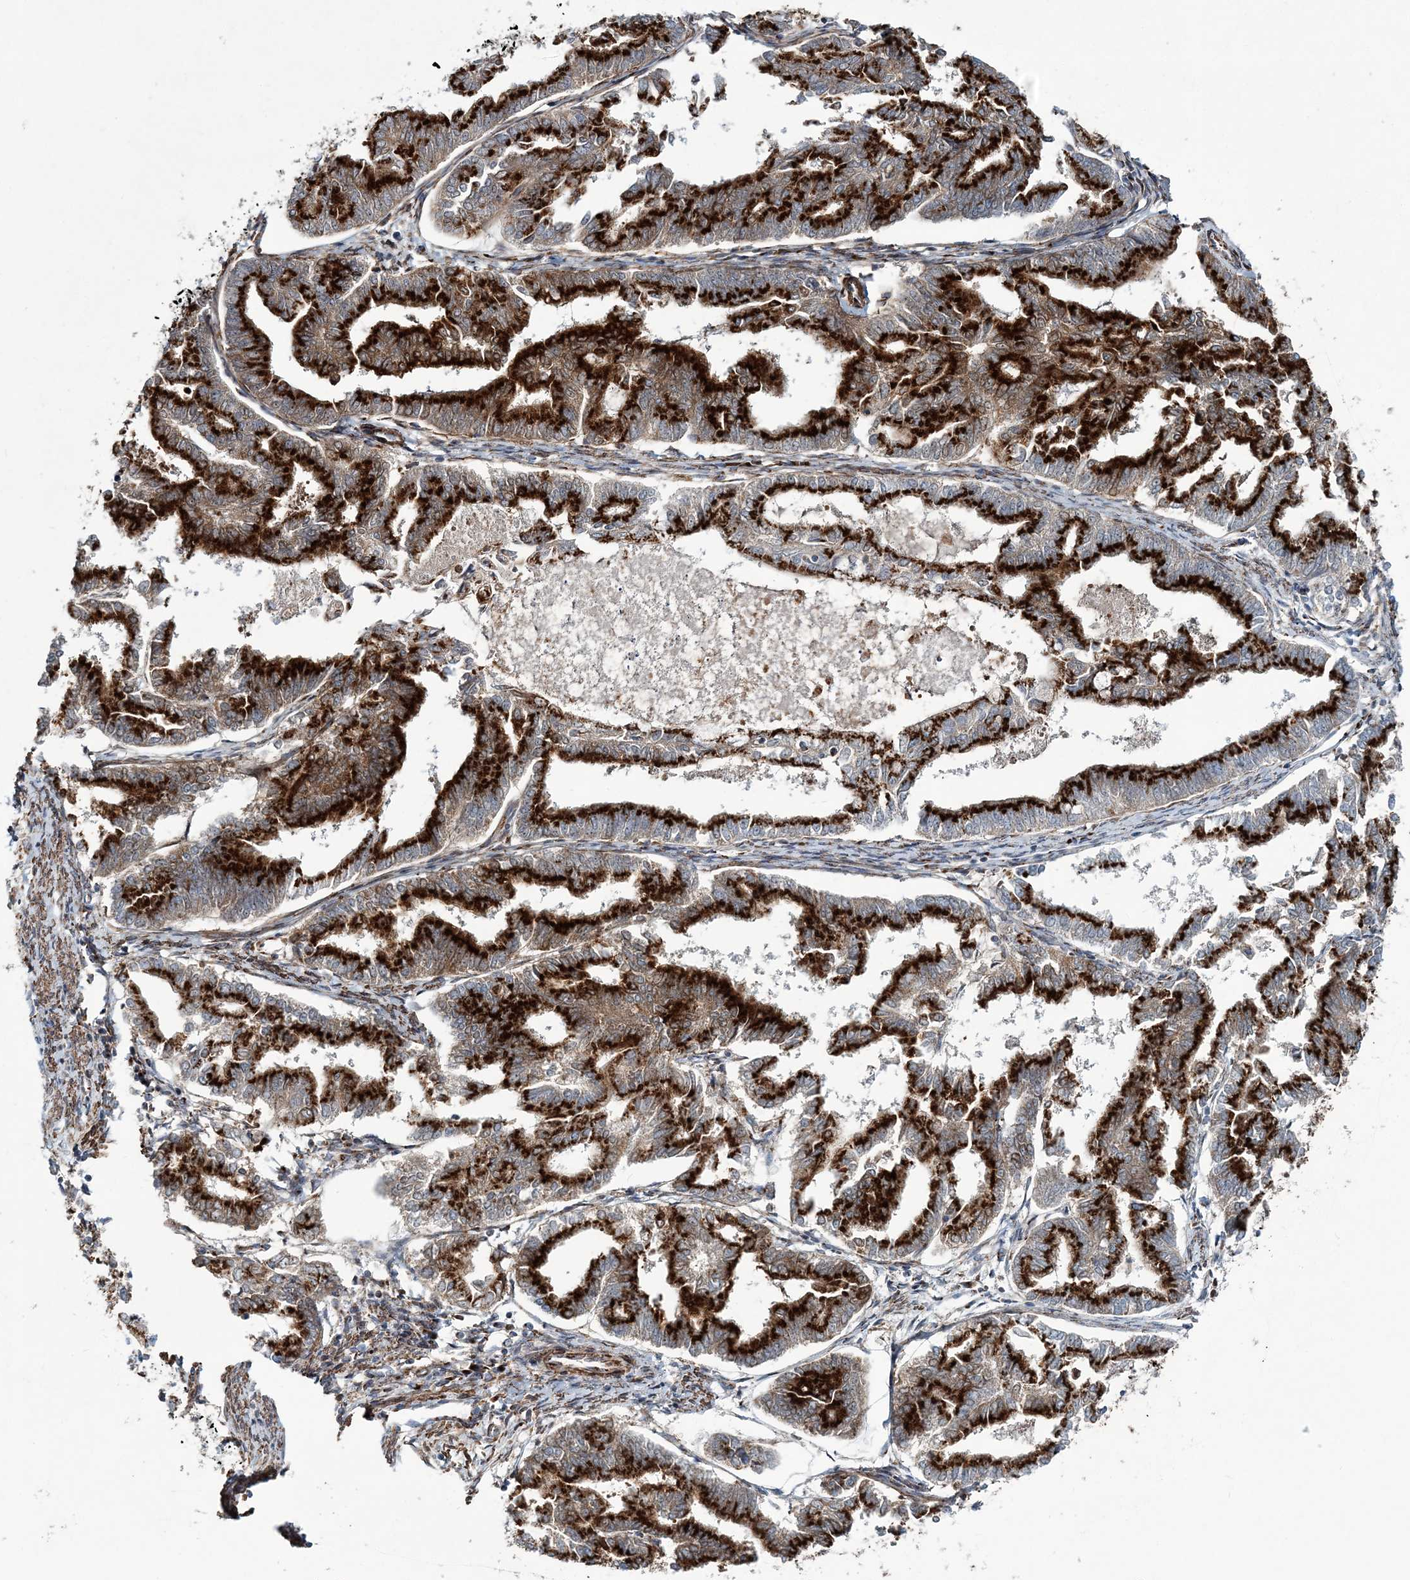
{"staining": {"intensity": "strong", "quantity": ">75%", "location": "cytoplasmic/membranous"}, "tissue": "endometrial cancer", "cell_type": "Tumor cells", "image_type": "cancer", "snomed": [{"axis": "morphology", "description": "Adenocarcinoma, NOS"}, {"axis": "topography", "description": "Endometrium"}], "caption": "Human adenocarcinoma (endometrial) stained with a brown dye demonstrates strong cytoplasmic/membranous positive positivity in about >75% of tumor cells.", "gene": "MAN1A2", "patient": {"sex": "female", "age": 79}}